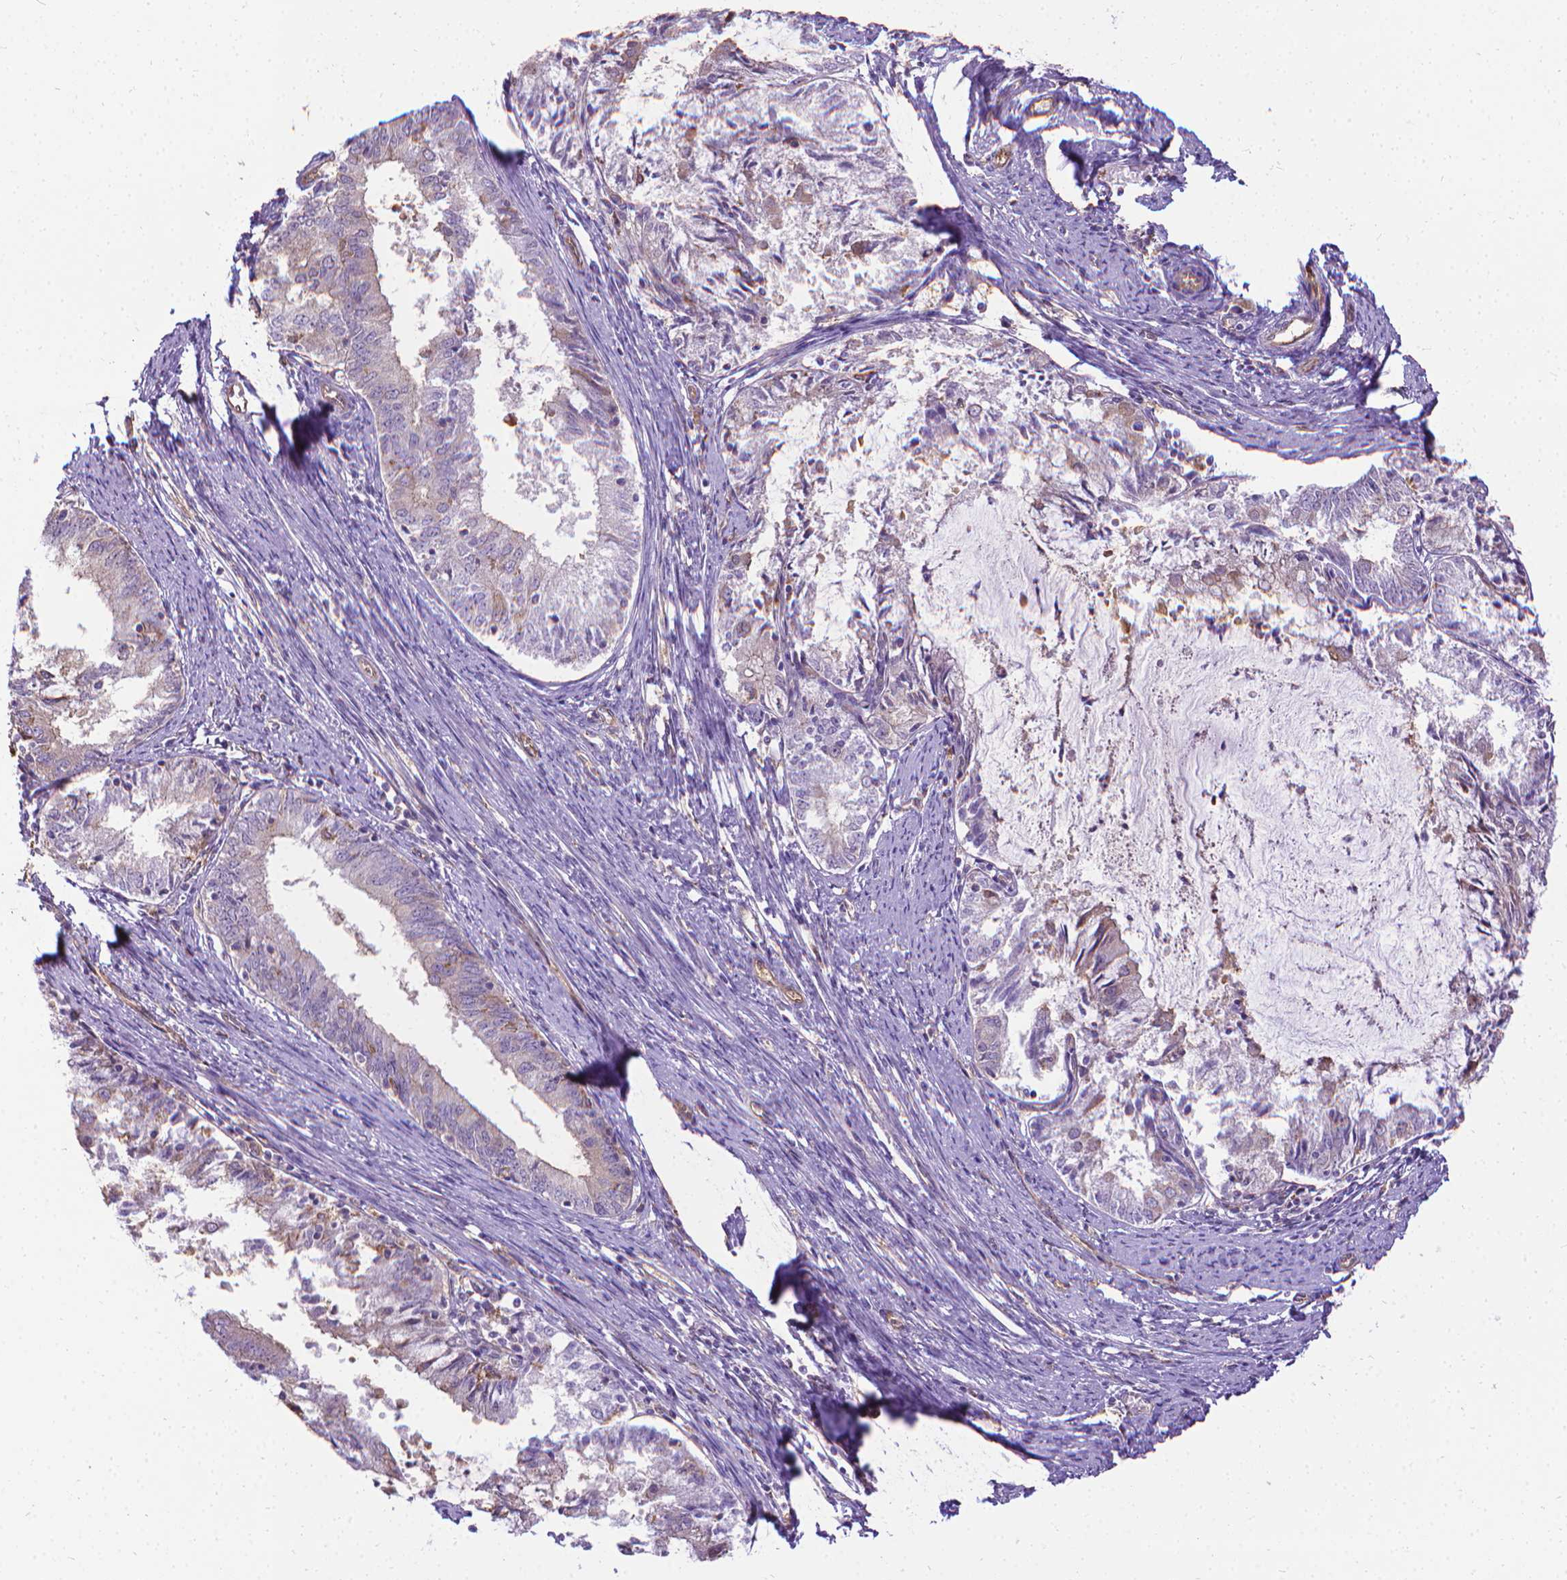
{"staining": {"intensity": "weak", "quantity": "<25%", "location": "cytoplasmic/membranous"}, "tissue": "endometrial cancer", "cell_type": "Tumor cells", "image_type": "cancer", "snomed": [{"axis": "morphology", "description": "Adenocarcinoma, NOS"}, {"axis": "topography", "description": "Endometrium"}], "caption": "High magnification brightfield microscopy of adenocarcinoma (endometrial) stained with DAB (brown) and counterstained with hematoxylin (blue): tumor cells show no significant staining.", "gene": "CFAP299", "patient": {"sex": "female", "age": 57}}